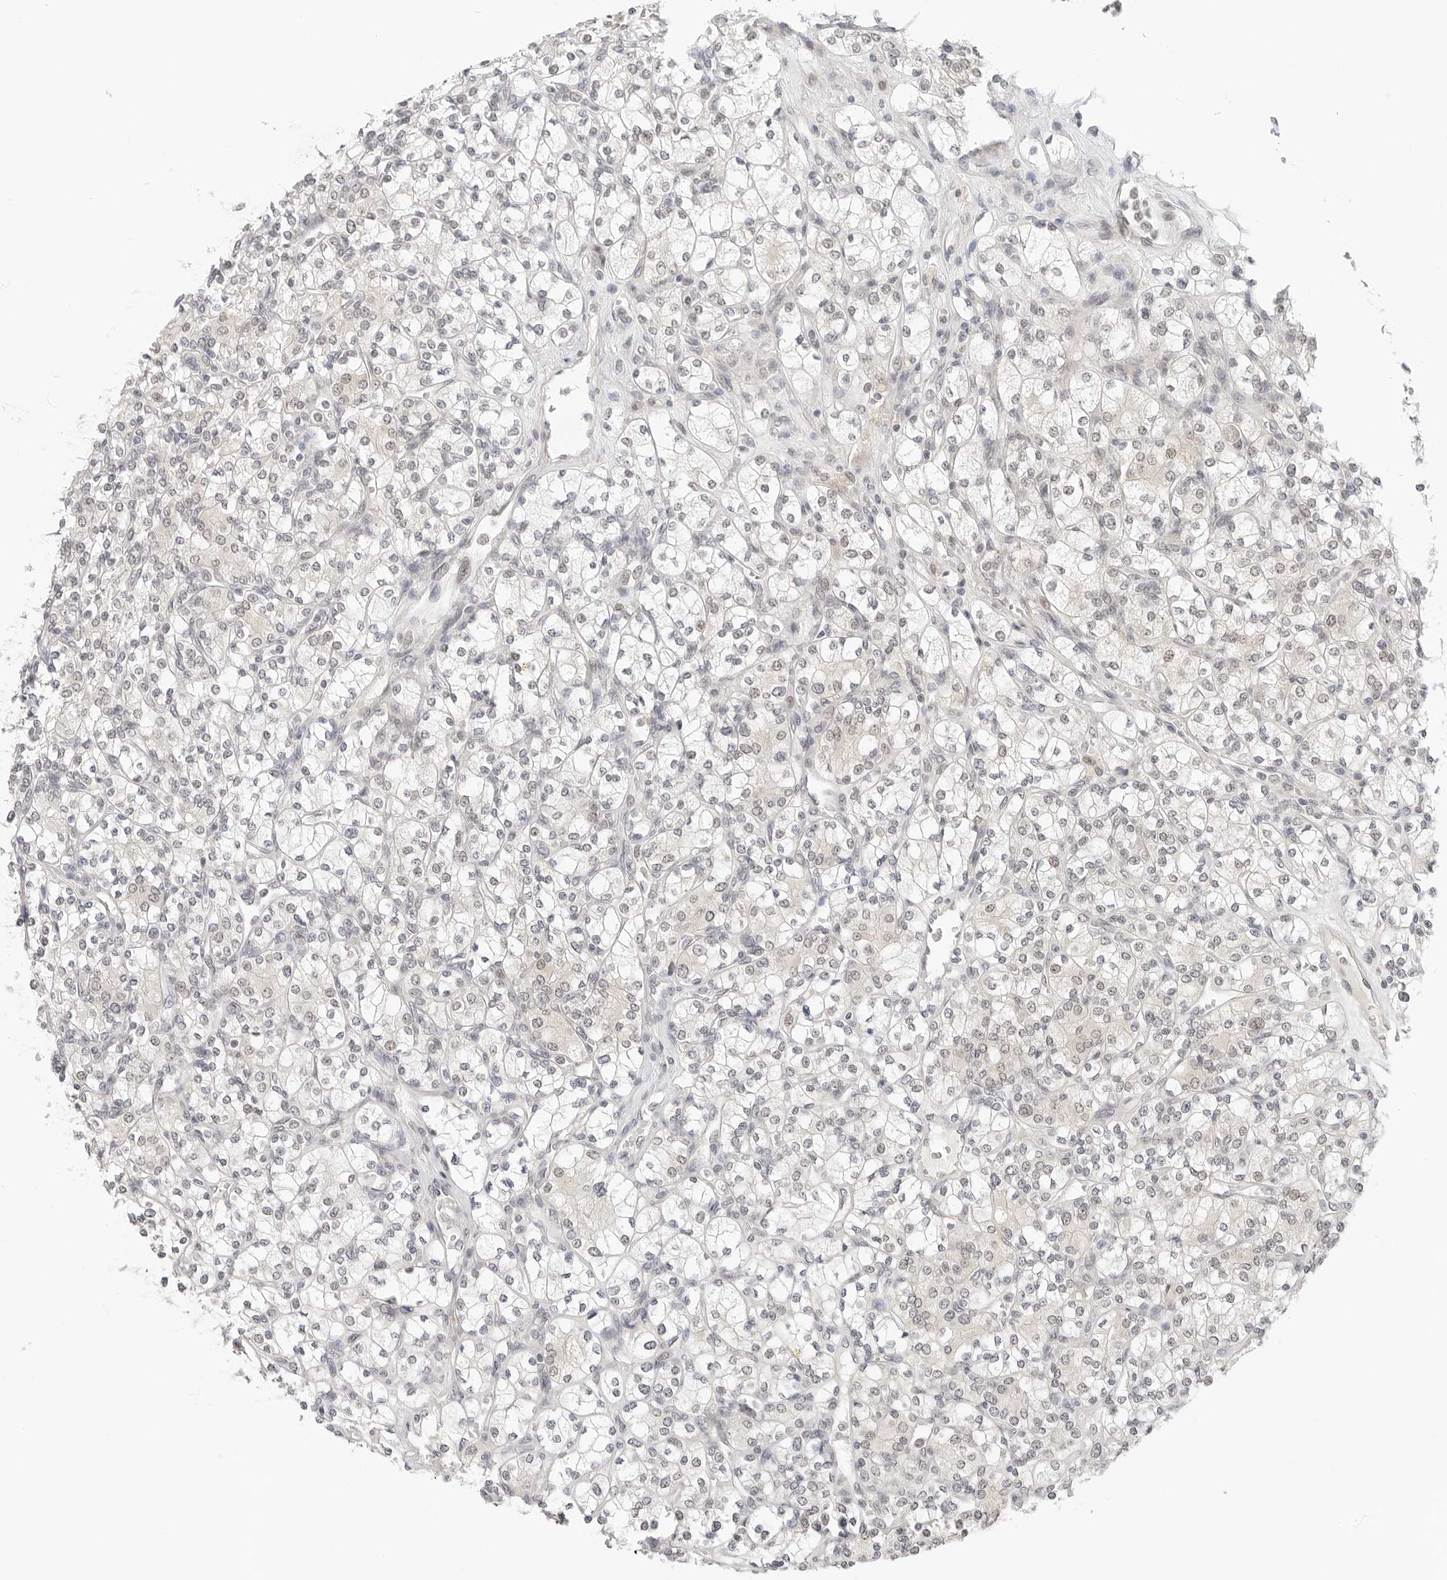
{"staining": {"intensity": "weak", "quantity": "<25%", "location": "cytoplasmic/membranous"}, "tissue": "renal cancer", "cell_type": "Tumor cells", "image_type": "cancer", "snomed": [{"axis": "morphology", "description": "Adenocarcinoma, NOS"}, {"axis": "topography", "description": "Kidney"}], "caption": "Immunohistochemical staining of renal cancer exhibits no significant positivity in tumor cells. (DAB (3,3'-diaminobenzidine) immunohistochemistry visualized using brightfield microscopy, high magnification).", "gene": "TSEN2", "patient": {"sex": "male", "age": 77}}